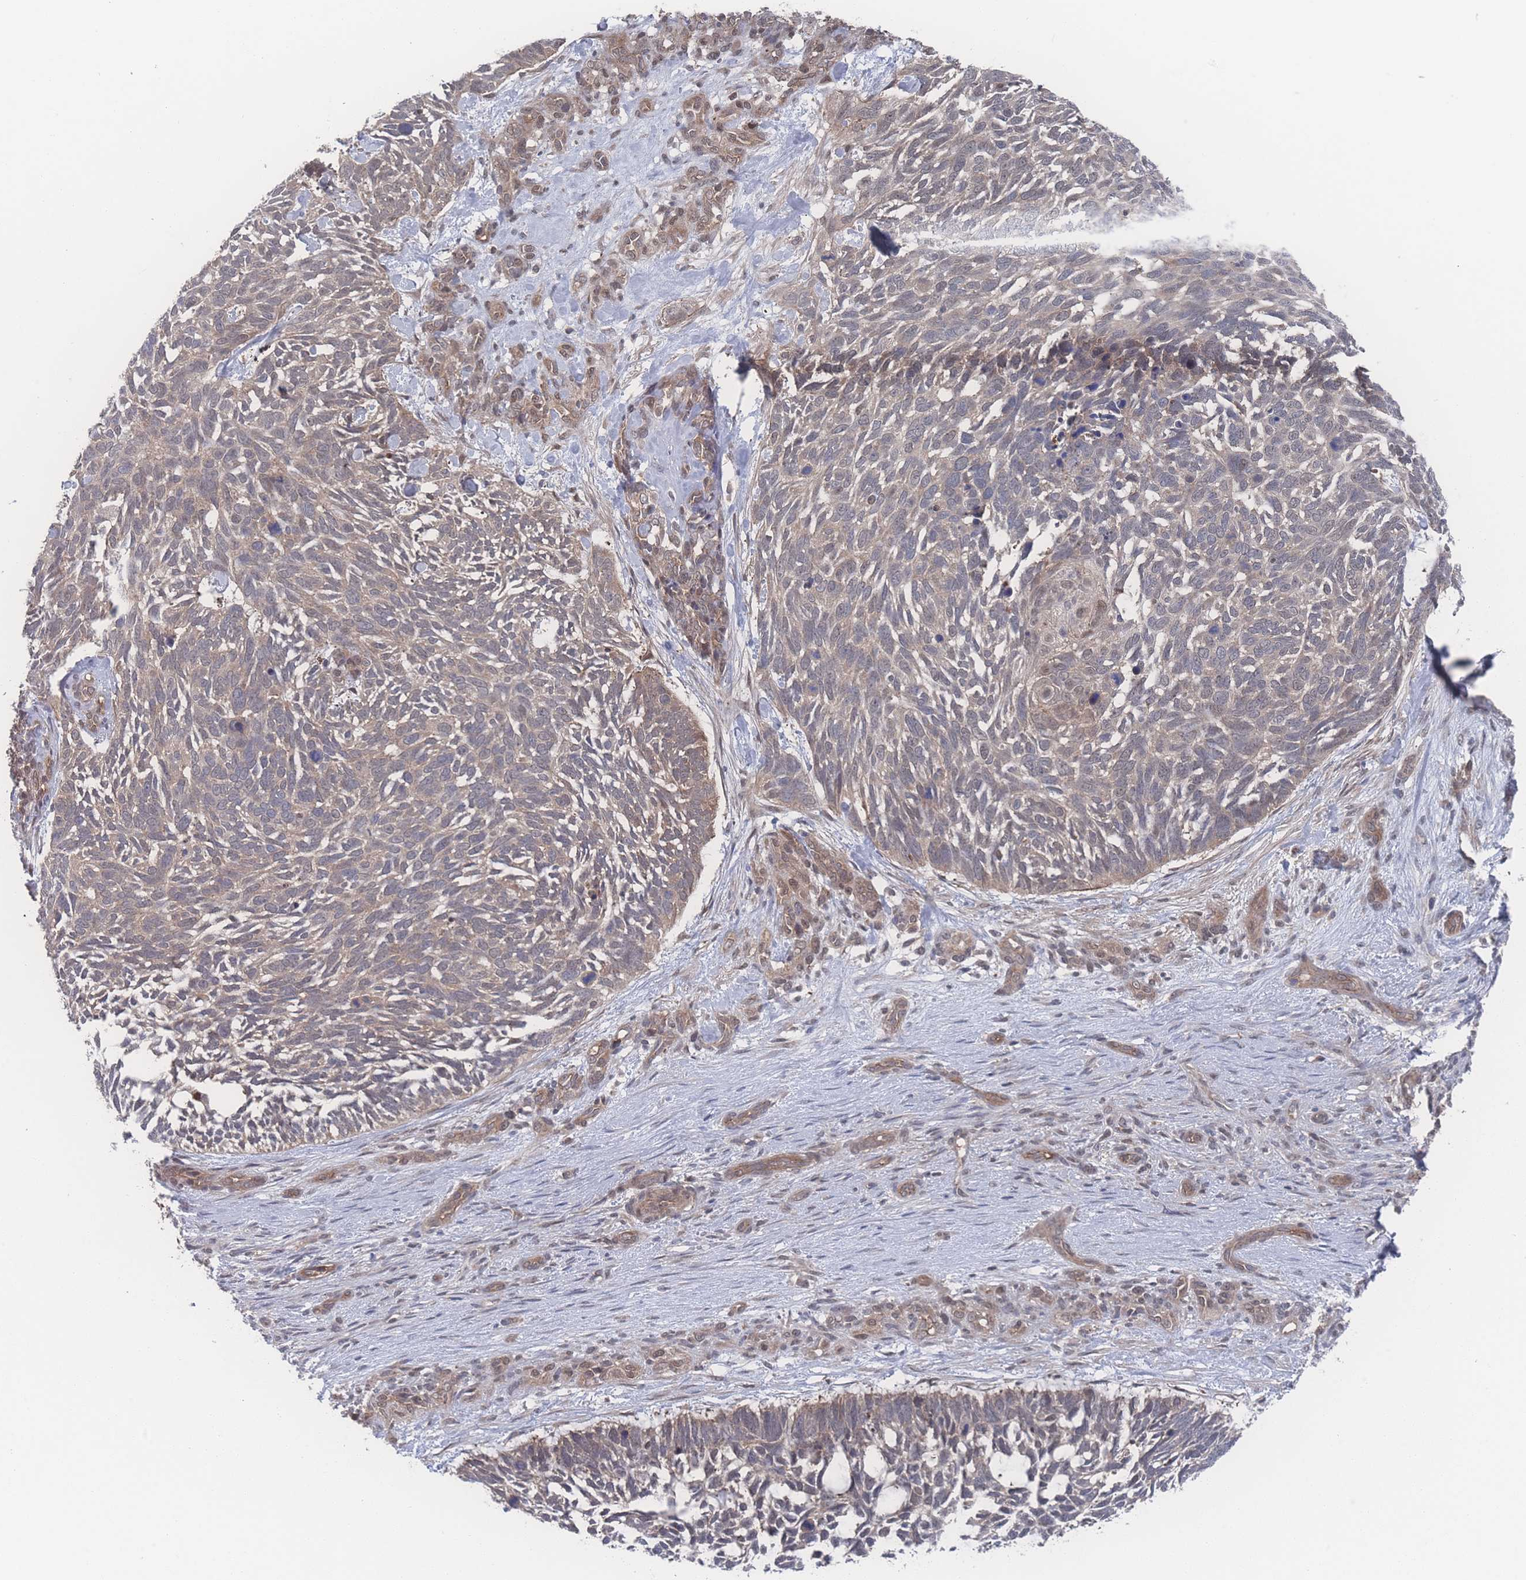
{"staining": {"intensity": "weak", "quantity": "<25%", "location": "cytoplasmic/membranous"}, "tissue": "skin cancer", "cell_type": "Tumor cells", "image_type": "cancer", "snomed": [{"axis": "morphology", "description": "Basal cell carcinoma"}, {"axis": "topography", "description": "Skin"}], "caption": "Tumor cells are negative for protein expression in human basal cell carcinoma (skin).", "gene": "PSMA1", "patient": {"sex": "male", "age": 88}}